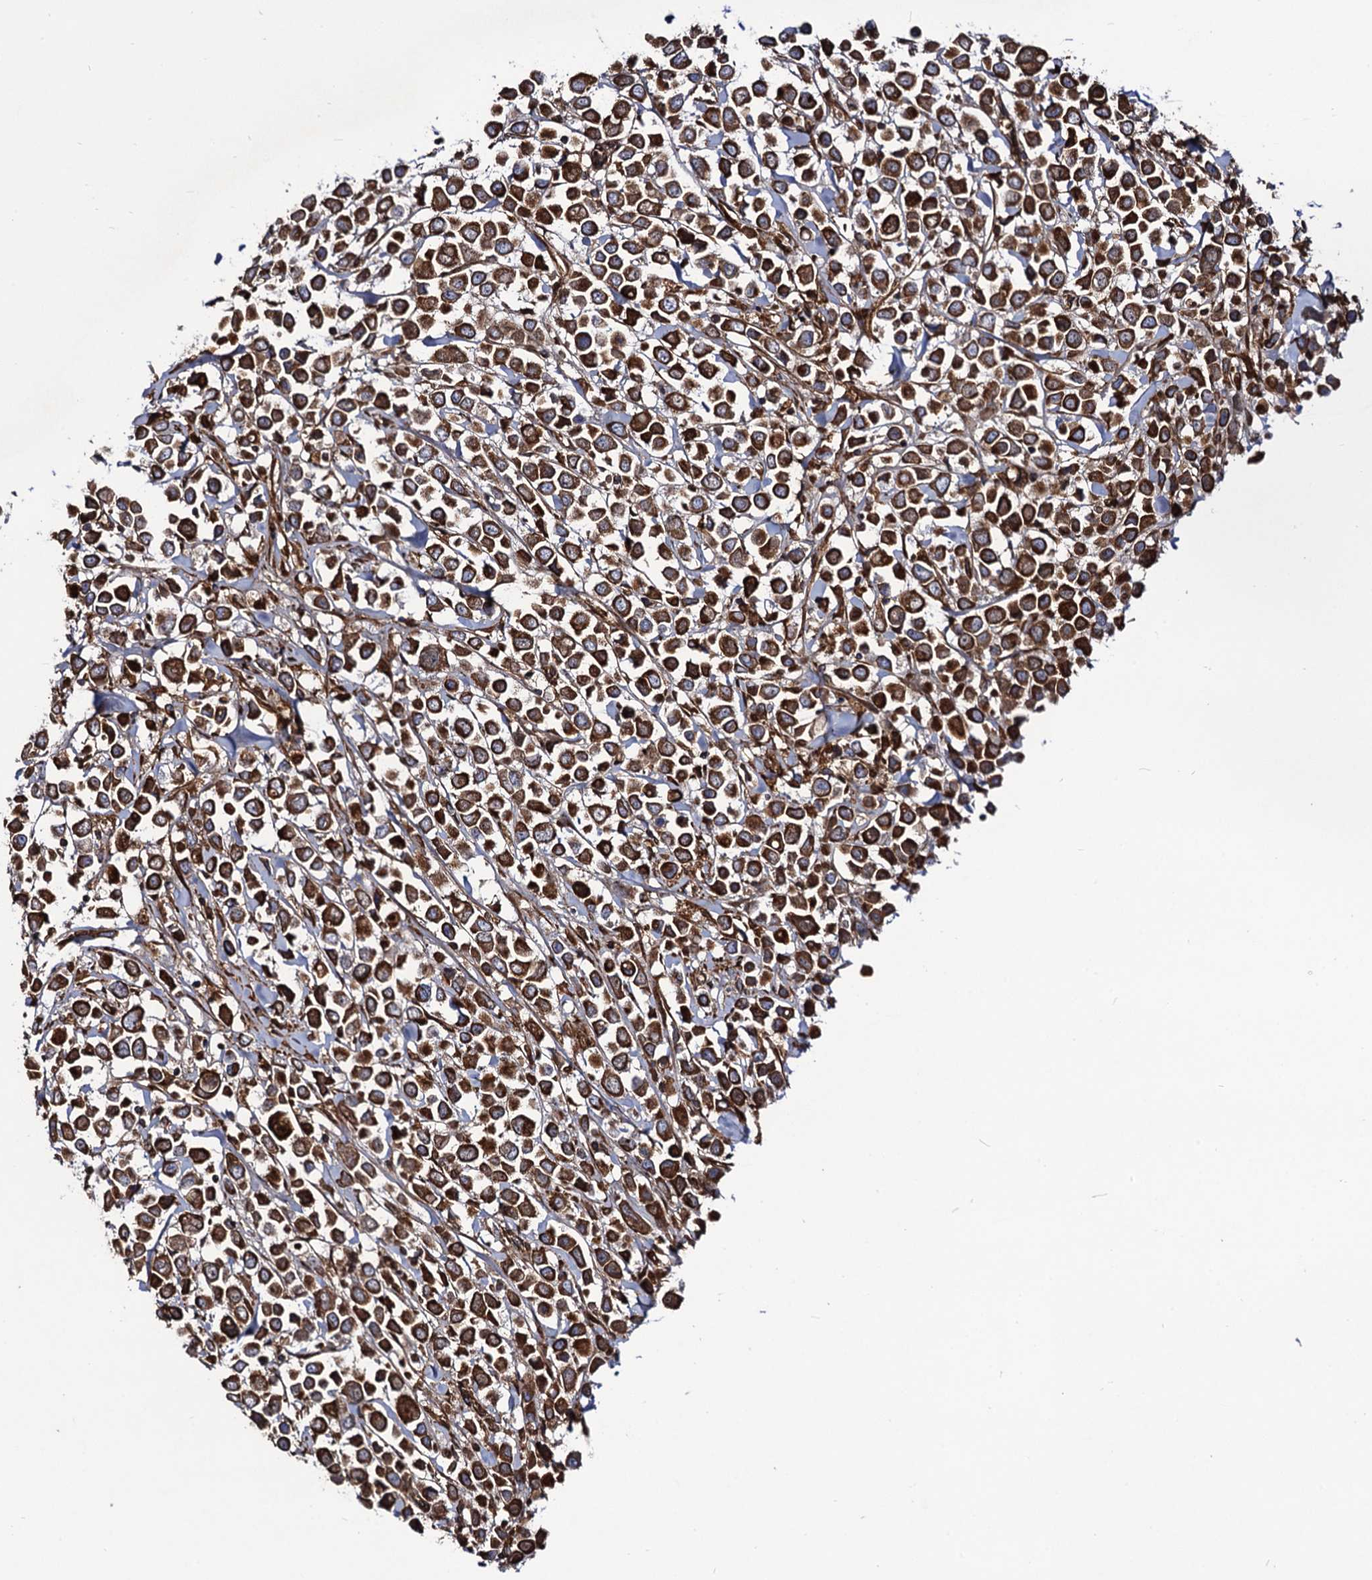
{"staining": {"intensity": "strong", "quantity": ">75%", "location": "cytoplasmic/membranous"}, "tissue": "breast cancer", "cell_type": "Tumor cells", "image_type": "cancer", "snomed": [{"axis": "morphology", "description": "Duct carcinoma"}, {"axis": "topography", "description": "Breast"}], "caption": "A high-resolution image shows IHC staining of breast infiltrating ductal carcinoma, which shows strong cytoplasmic/membranous expression in about >75% of tumor cells.", "gene": "CIP2A", "patient": {"sex": "female", "age": 61}}